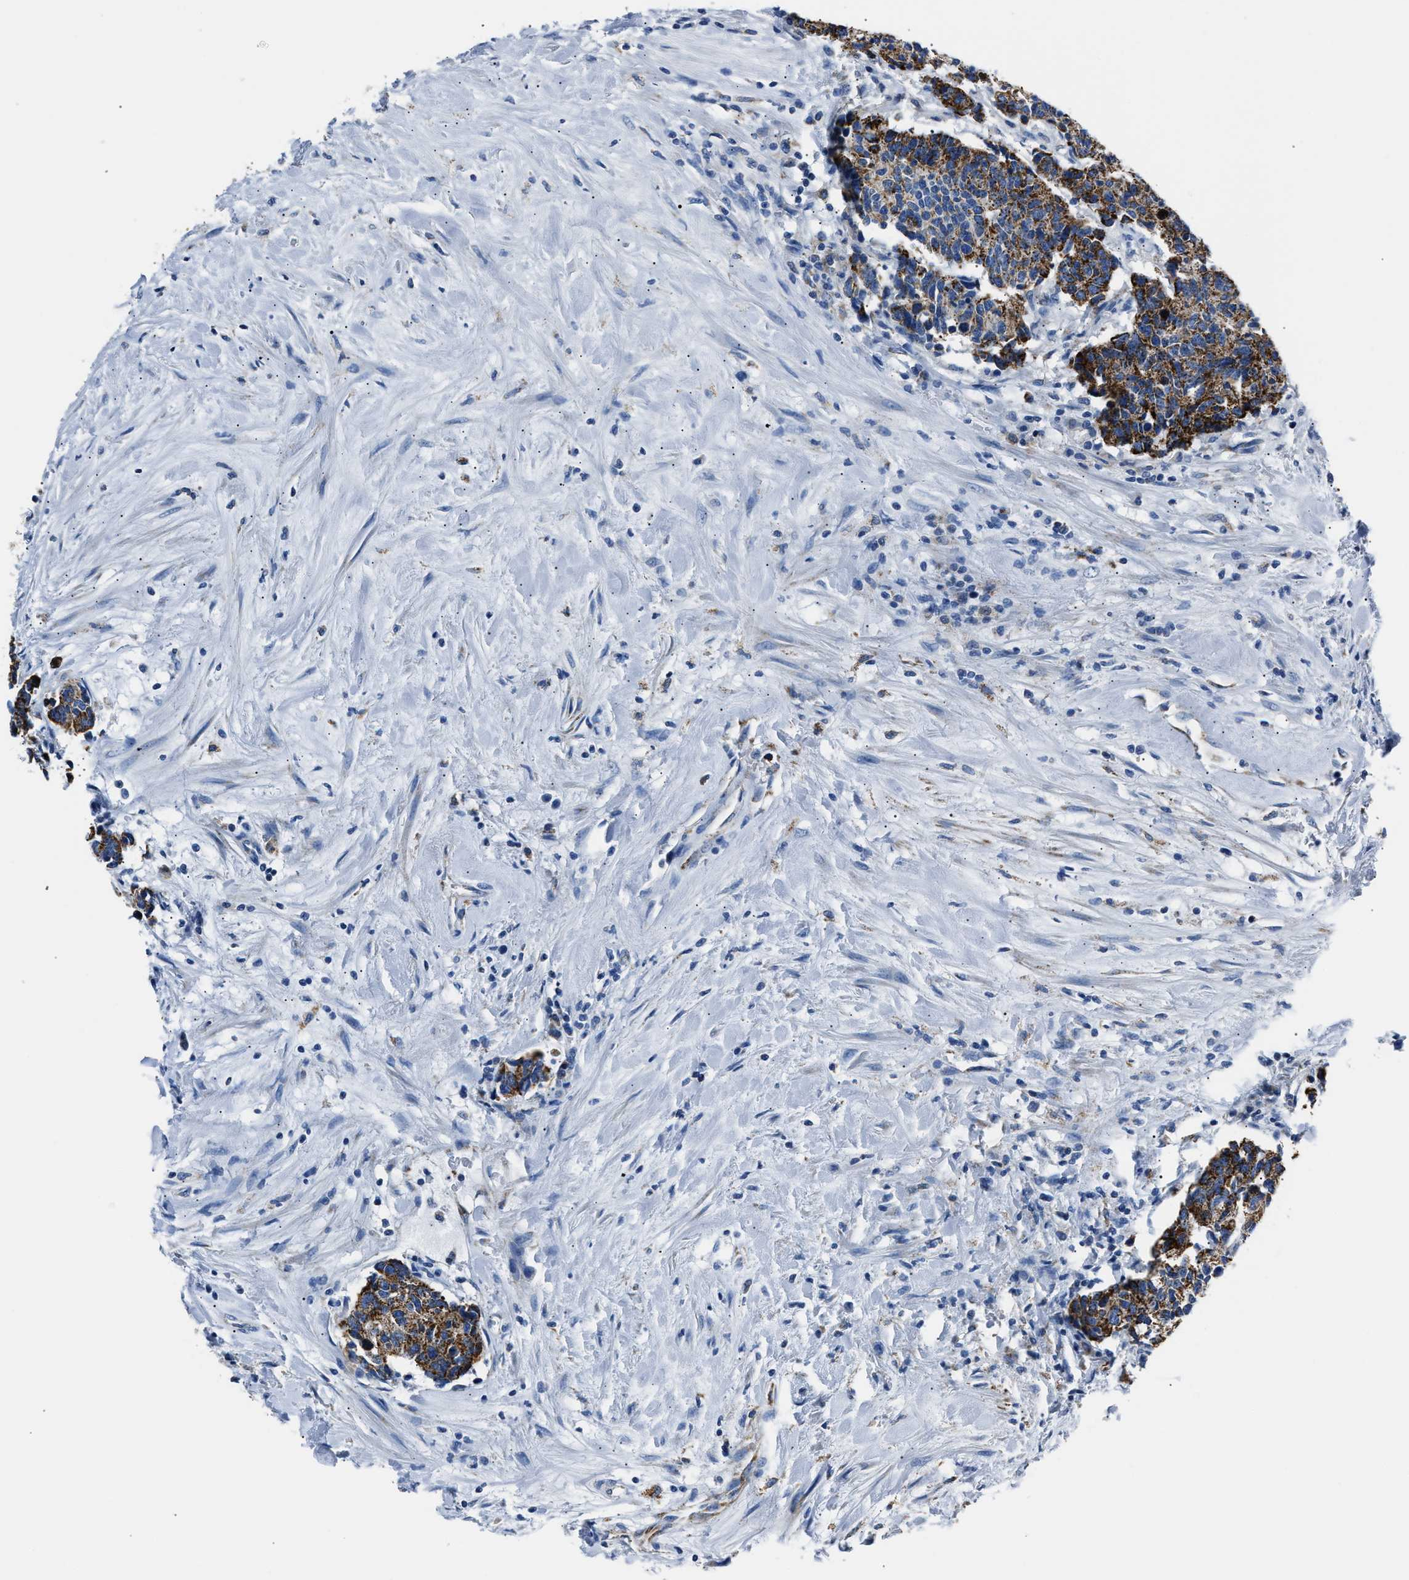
{"staining": {"intensity": "strong", "quantity": "25%-75%", "location": "cytoplasmic/membranous"}, "tissue": "carcinoid", "cell_type": "Tumor cells", "image_type": "cancer", "snomed": [{"axis": "morphology", "description": "Carcinoma, NOS"}, {"axis": "morphology", "description": "Carcinoid, malignant, NOS"}, {"axis": "topography", "description": "Urinary bladder"}], "caption": "Strong cytoplasmic/membranous protein staining is identified in about 25%-75% of tumor cells in carcinoid.", "gene": "AMACR", "patient": {"sex": "male", "age": 57}}